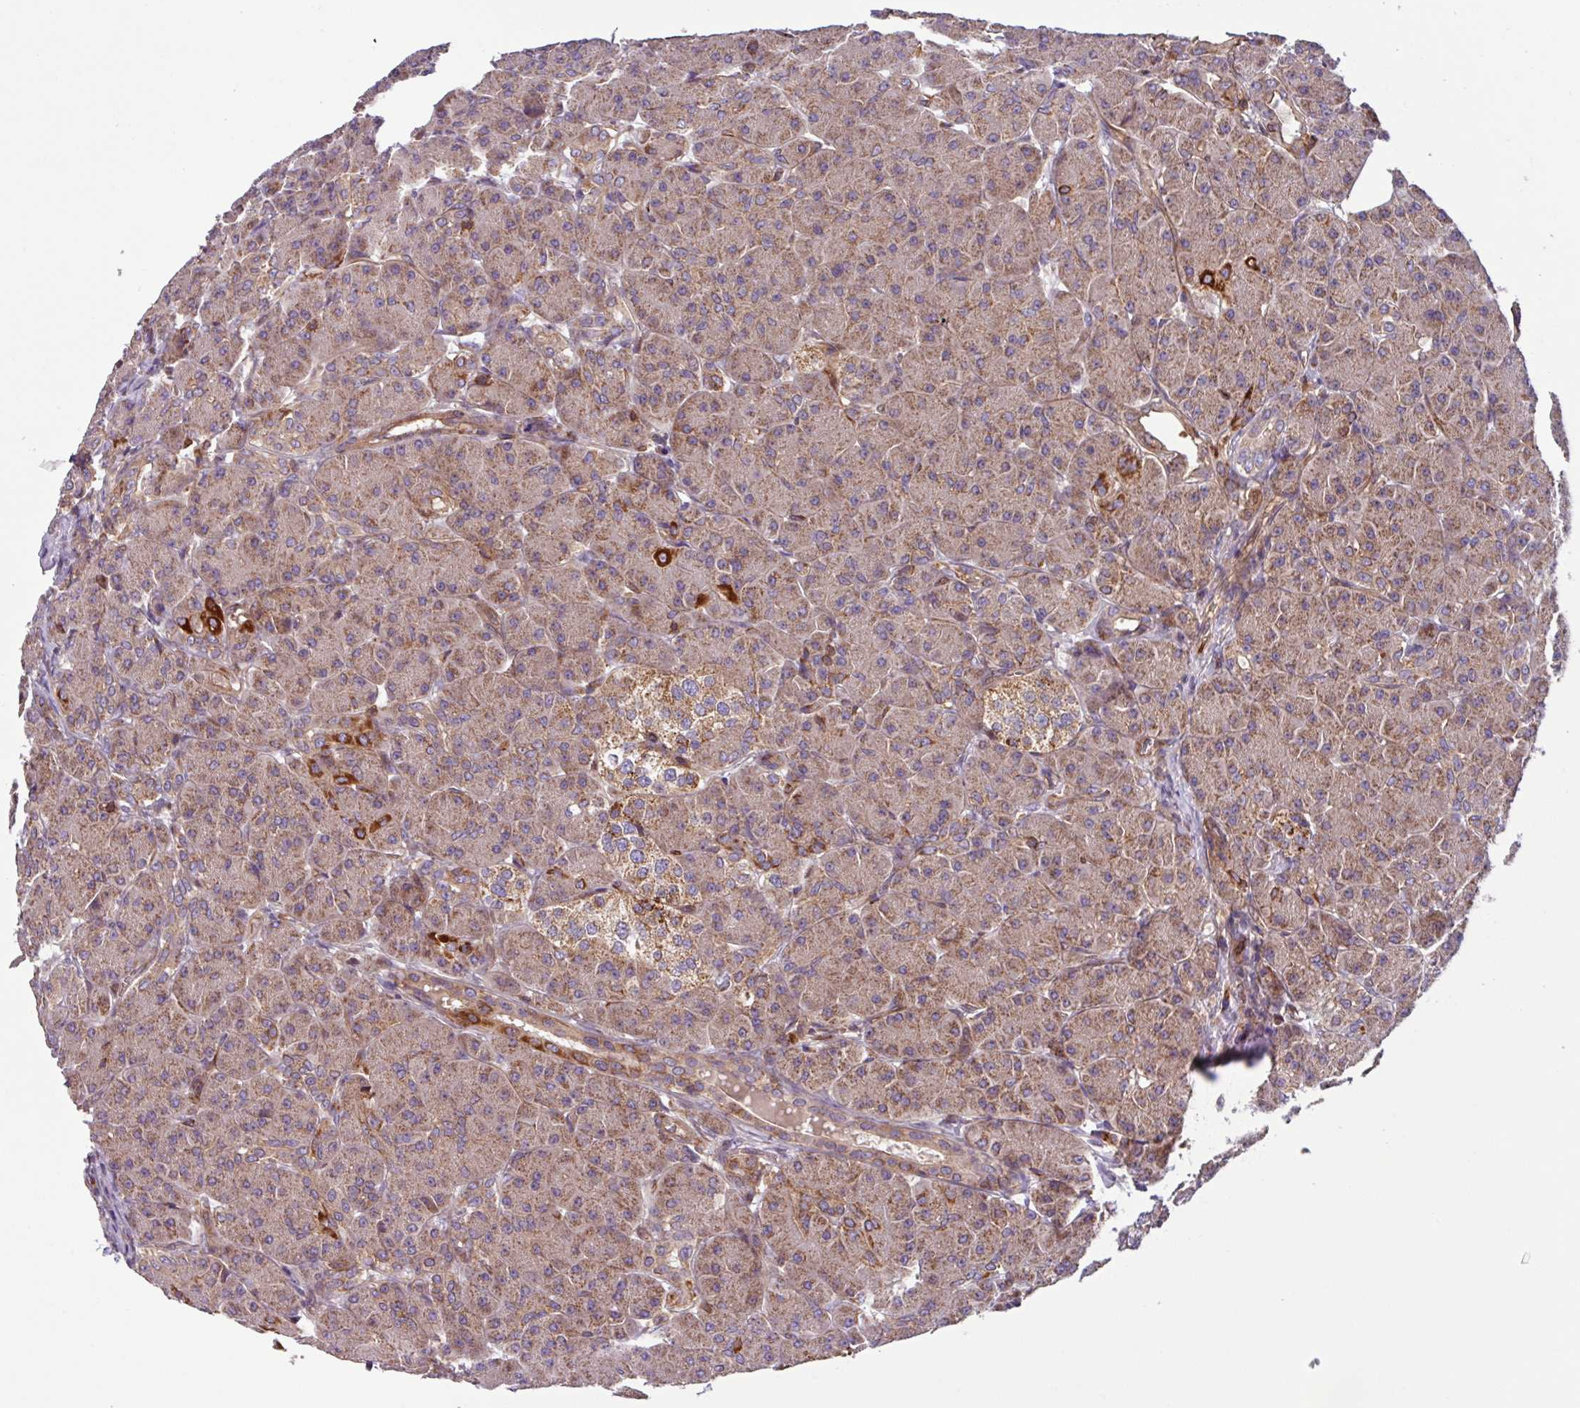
{"staining": {"intensity": "moderate", "quantity": ">75%", "location": "cytoplasmic/membranous"}, "tissue": "pancreas", "cell_type": "Exocrine glandular cells", "image_type": "normal", "snomed": [{"axis": "morphology", "description": "Normal tissue, NOS"}, {"axis": "topography", "description": "Pancreas"}], "caption": "Exocrine glandular cells display medium levels of moderate cytoplasmic/membranous expression in approximately >75% of cells in normal pancreas. Nuclei are stained in blue.", "gene": "PLEKHD1", "patient": {"sex": "male", "age": 63}}